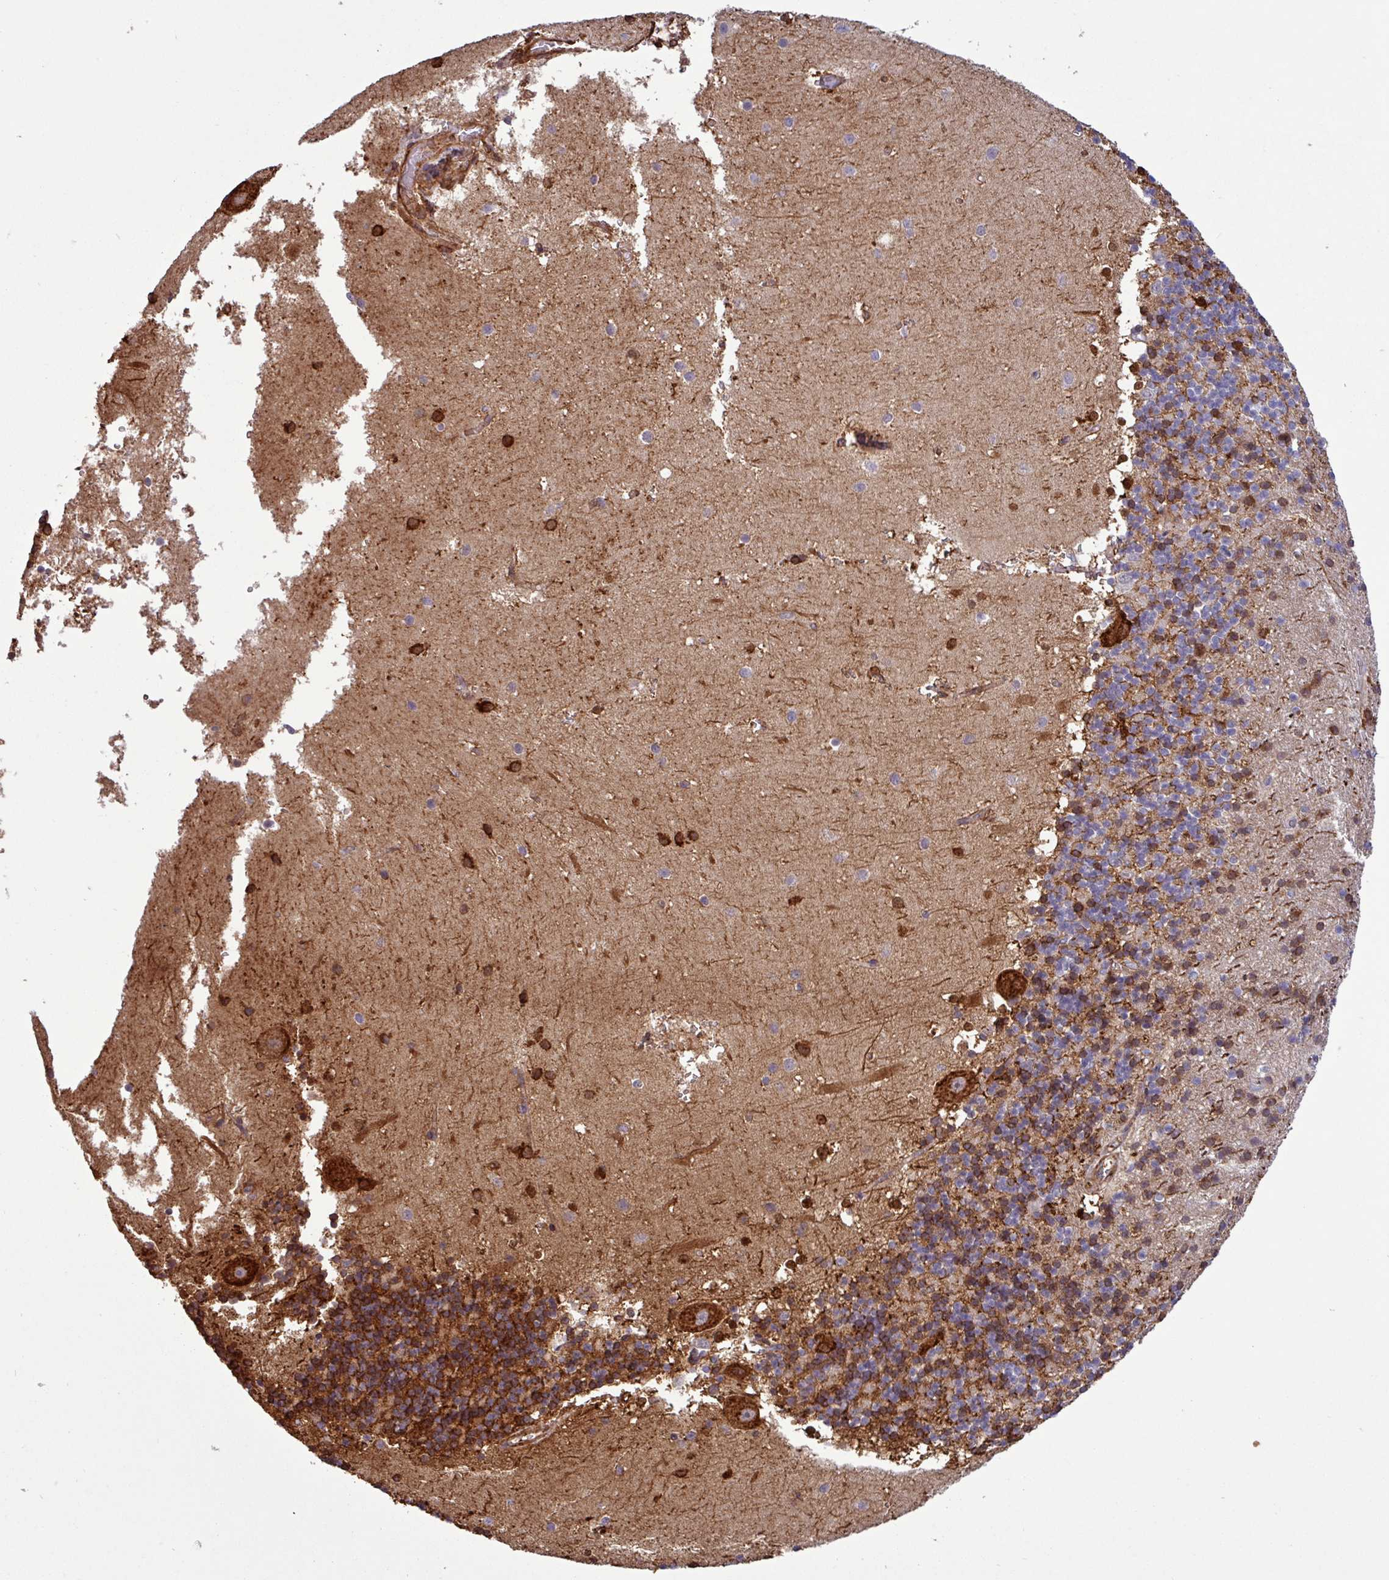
{"staining": {"intensity": "strong", "quantity": "<25%", "location": "cytoplasmic/membranous"}, "tissue": "cerebellum", "cell_type": "Cells in granular layer", "image_type": "normal", "snomed": [{"axis": "morphology", "description": "Normal tissue, NOS"}, {"axis": "topography", "description": "Cerebellum"}], "caption": "Immunohistochemical staining of unremarkable cerebellum displays <25% levels of strong cytoplasmic/membranous protein expression in about <25% of cells in granular layer.", "gene": "PCED1A", "patient": {"sex": "male", "age": 54}}